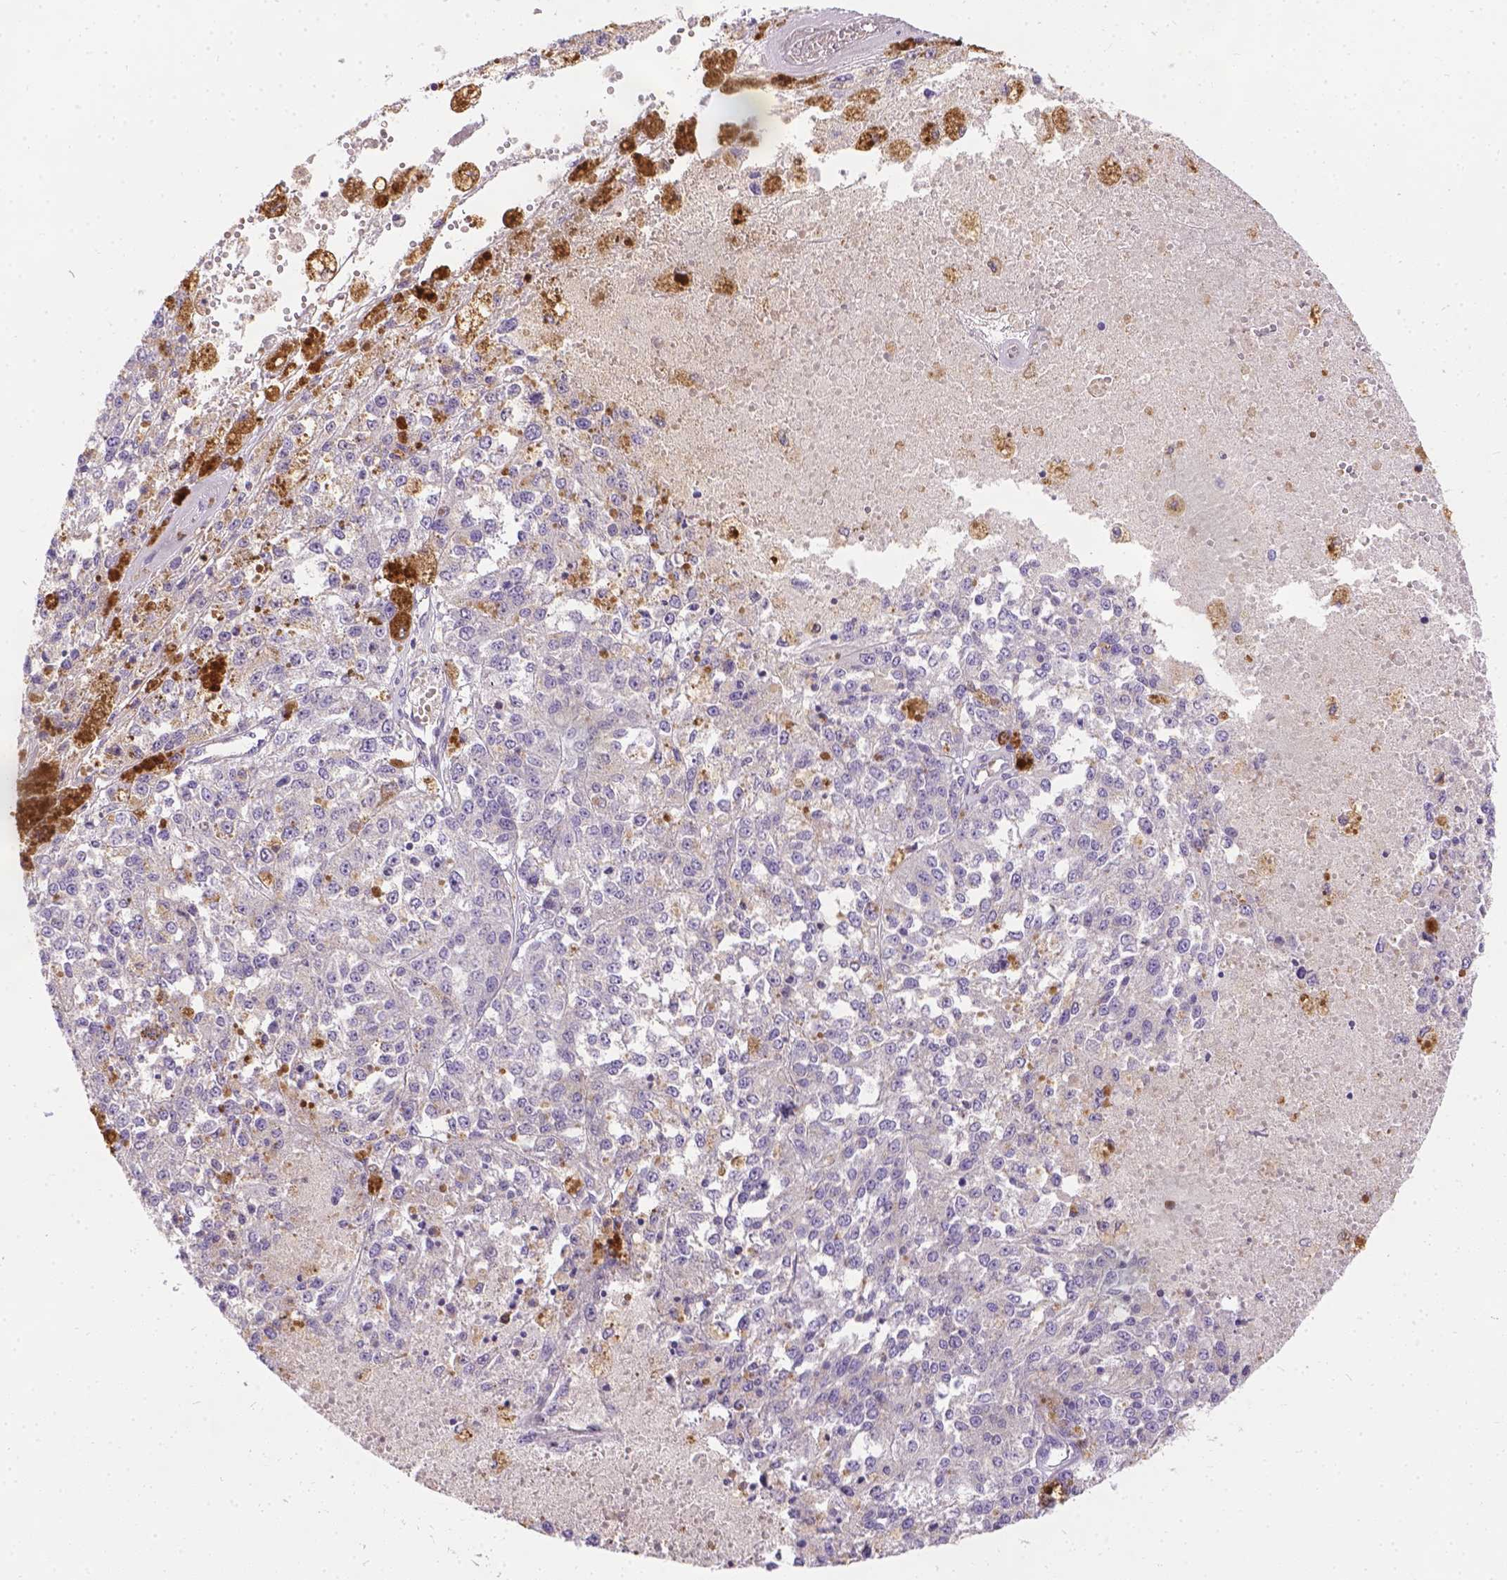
{"staining": {"intensity": "negative", "quantity": "none", "location": "none"}, "tissue": "melanoma", "cell_type": "Tumor cells", "image_type": "cancer", "snomed": [{"axis": "morphology", "description": "Malignant melanoma, Metastatic site"}, {"axis": "topography", "description": "Lymph node"}], "caption": "Tumor cells are negative for brown protein staining in malignant melanoma (metastatic site).", "gene": "TM4SF18", "patient": {"sex": "female", "age": 64}}